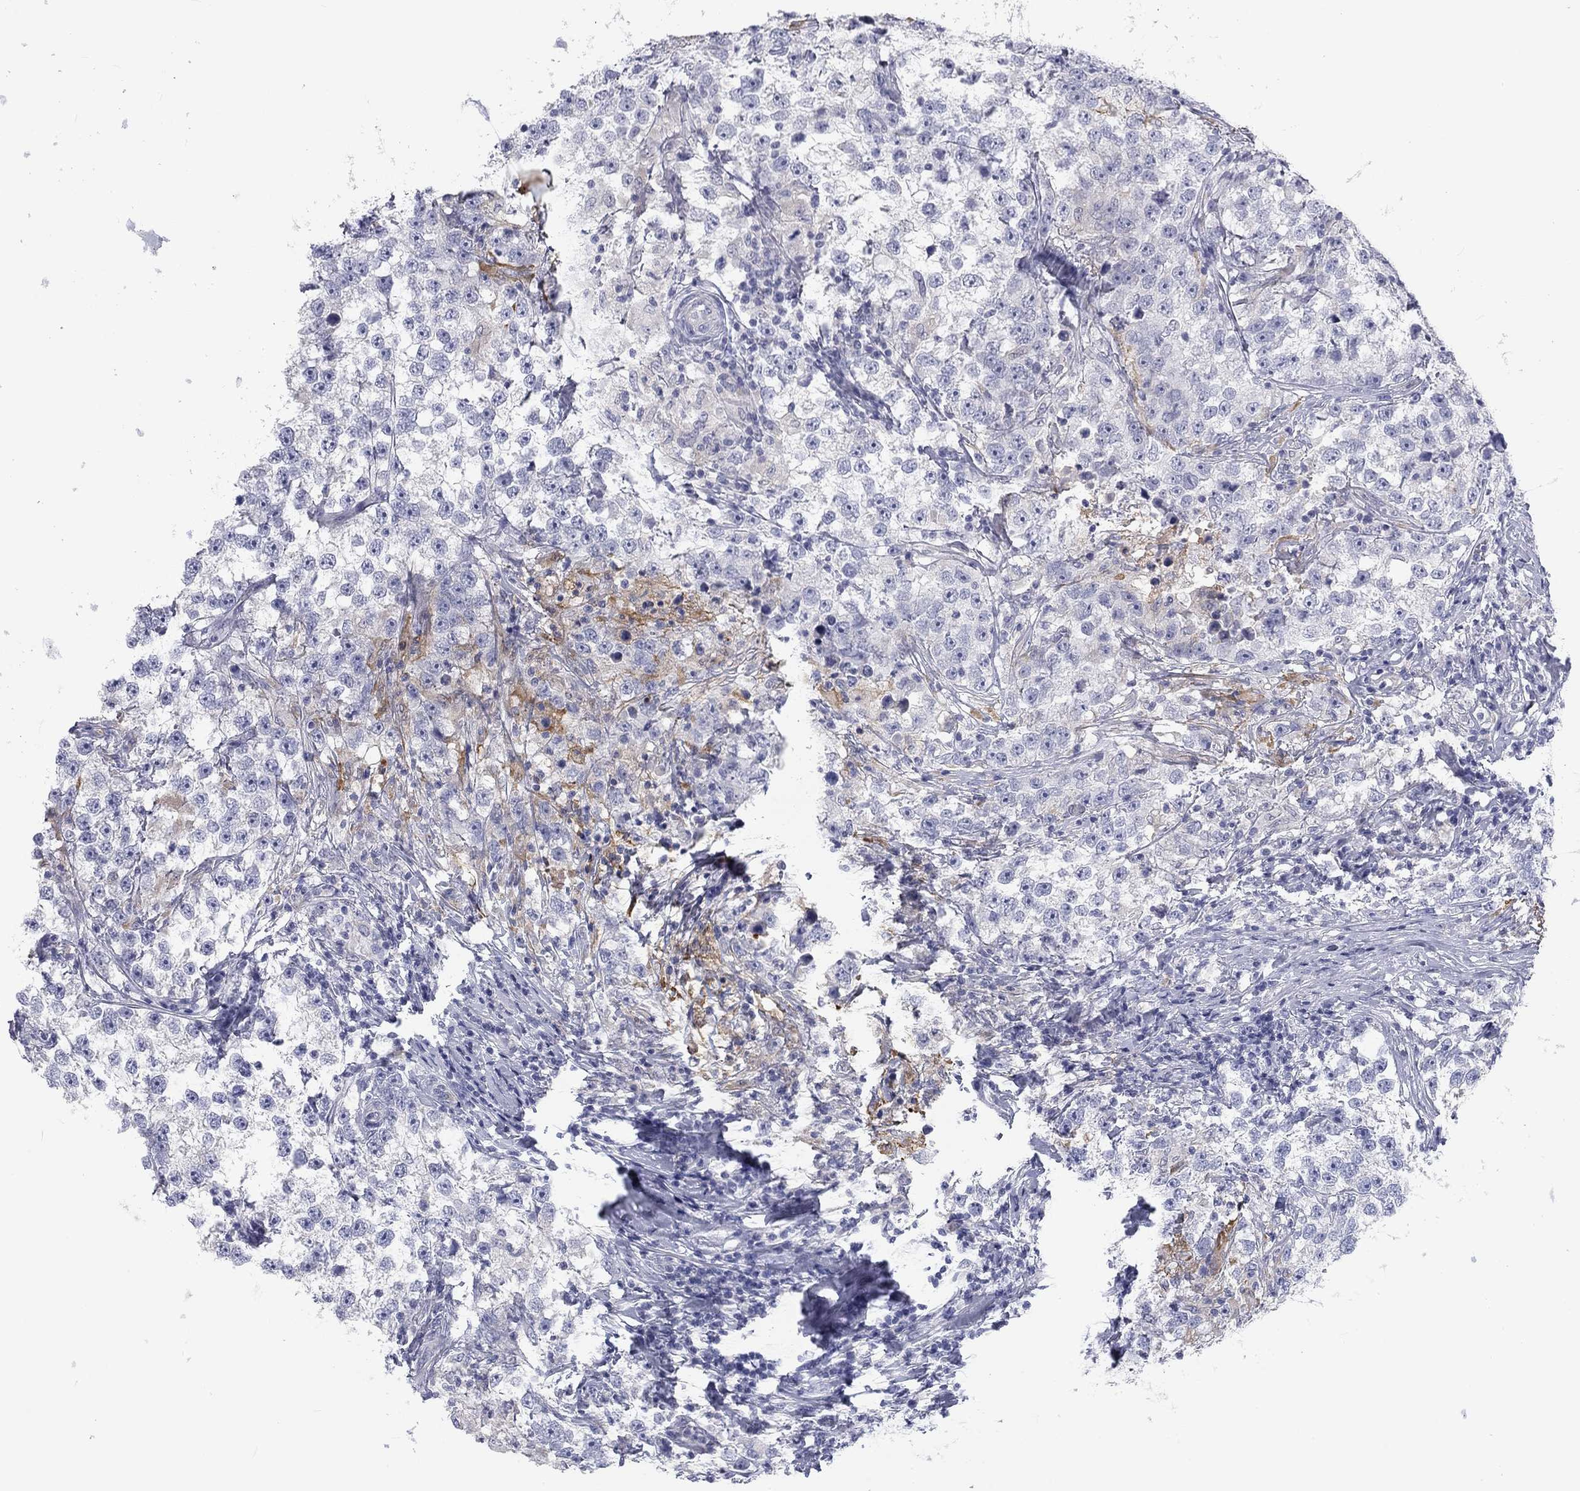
{"staining": {"intensity": "negative", "quantity": "none", "location": "none"}, "tissue": "testis cancer", "cell_type": "Tumor cells", "image_type": "cancer", "snomed": [{"axis": "morphology", "description": "Seminoma, NOS"}, {"axis": "topography", "description": "Testis"}], "caption": "DAB (3,3'-diaminobenzidine) immunohistochemical staining of testis seminoma shows no significant staining in tumor cells.", "gene": "CALB1", "patient": {"sex": "male", "age": 46}}